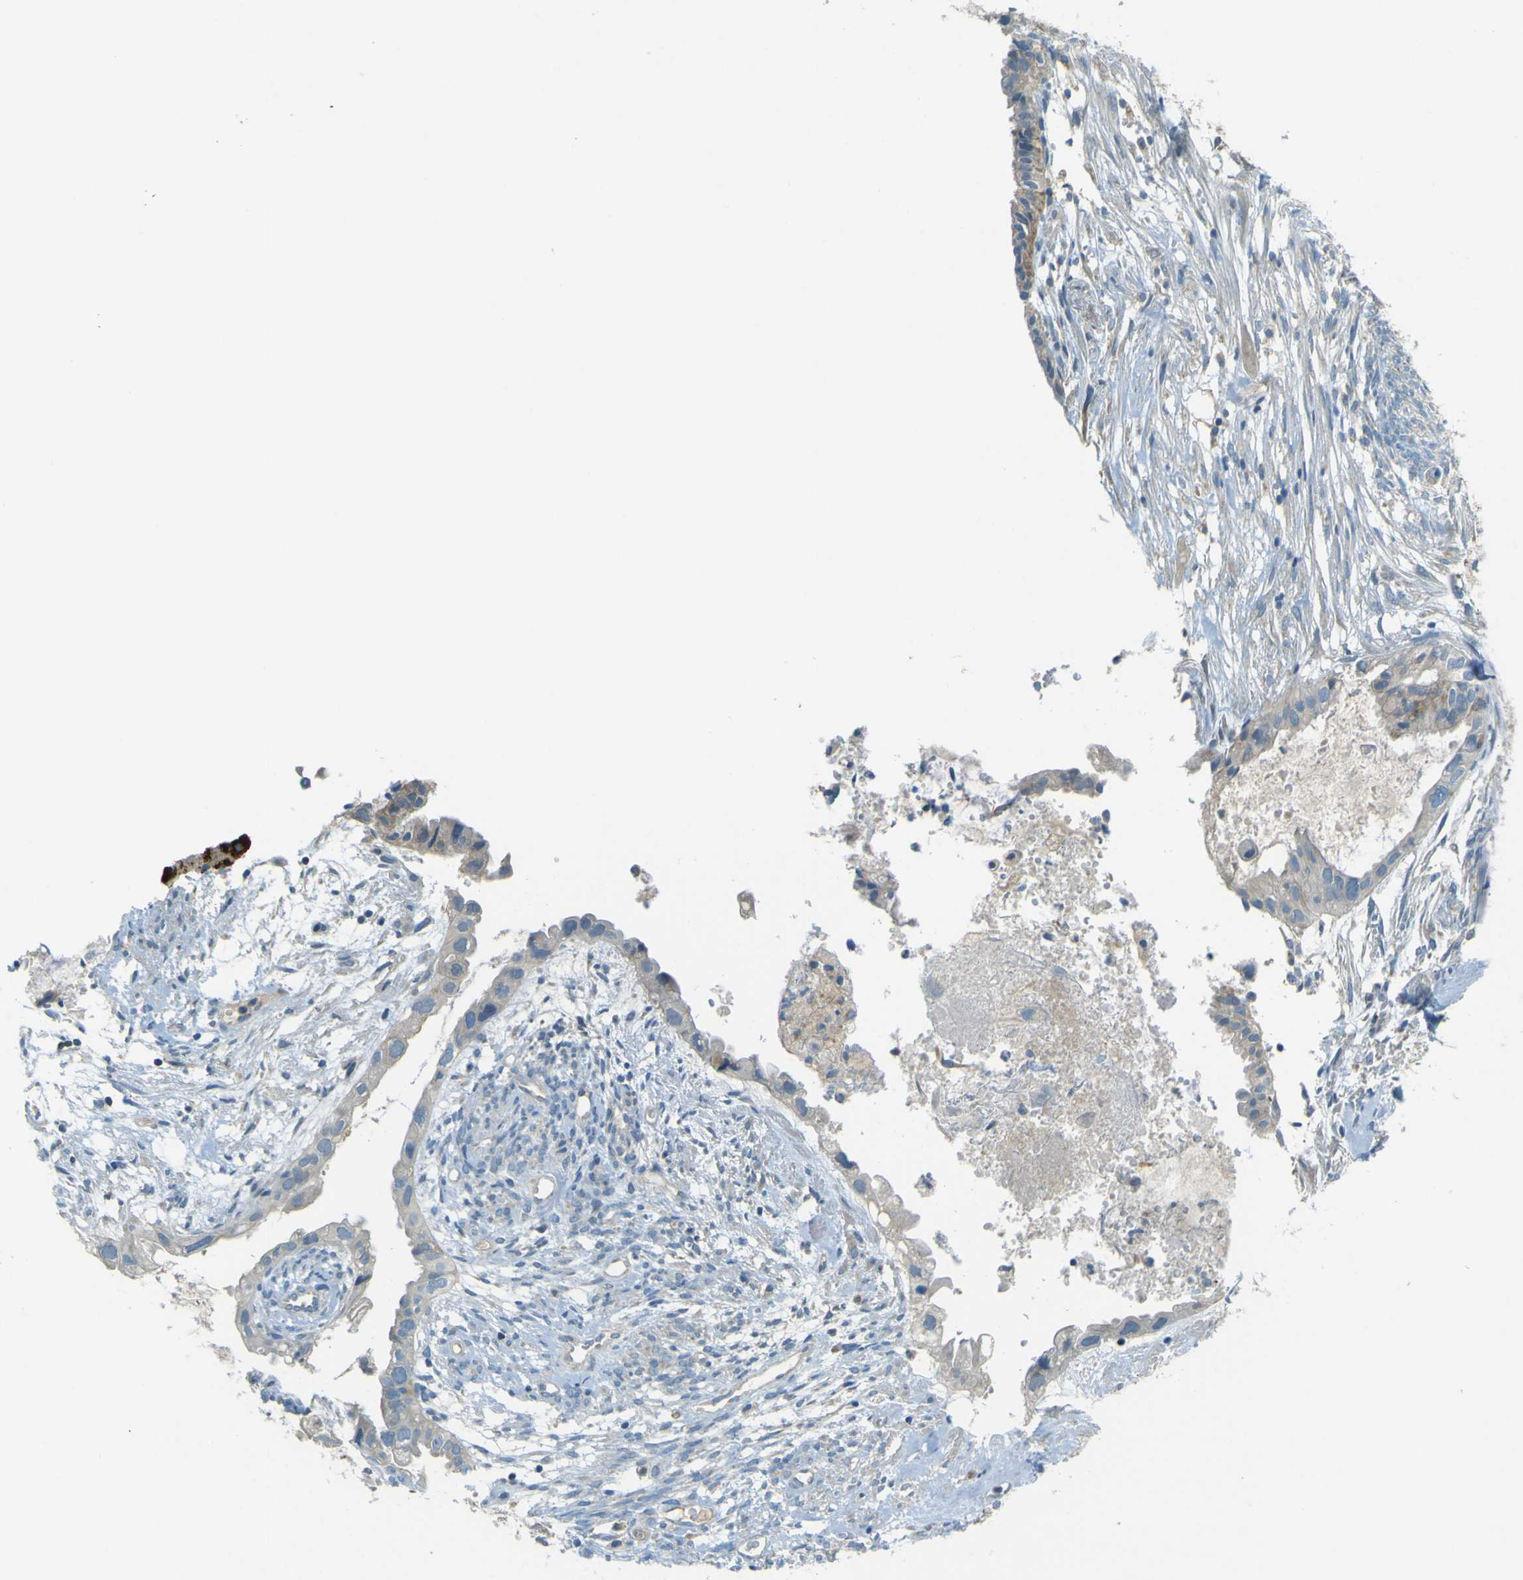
{"staining": {"intensity": "negative", "quantity": "none", "location": "none"}, "tissue": "cervical cancer", "cell_type": "Tumor cells", "image_type": "cancer", "snomed": [{"axis": "morphology", "description": "Normal tissue, NOS"}, {"axis": "morphology", "description": "Adenocarcinoma, NOS"}, {"axis": "topography", "description": "Cervix"}, {"axis": "topography", "description": "Endometrium"}], "caption": "Immunohistochemical staining of human cervical adenocarcinoma demonstrates no significant expression in tumor cells. The staining was performed using DAB to visualize the protein expression in brown, while the nuclei were stained in blue with hematoxylin (Magnification: 20x).", "gene": "FKTN", "patient": {"sex": "female", "age": 86}}